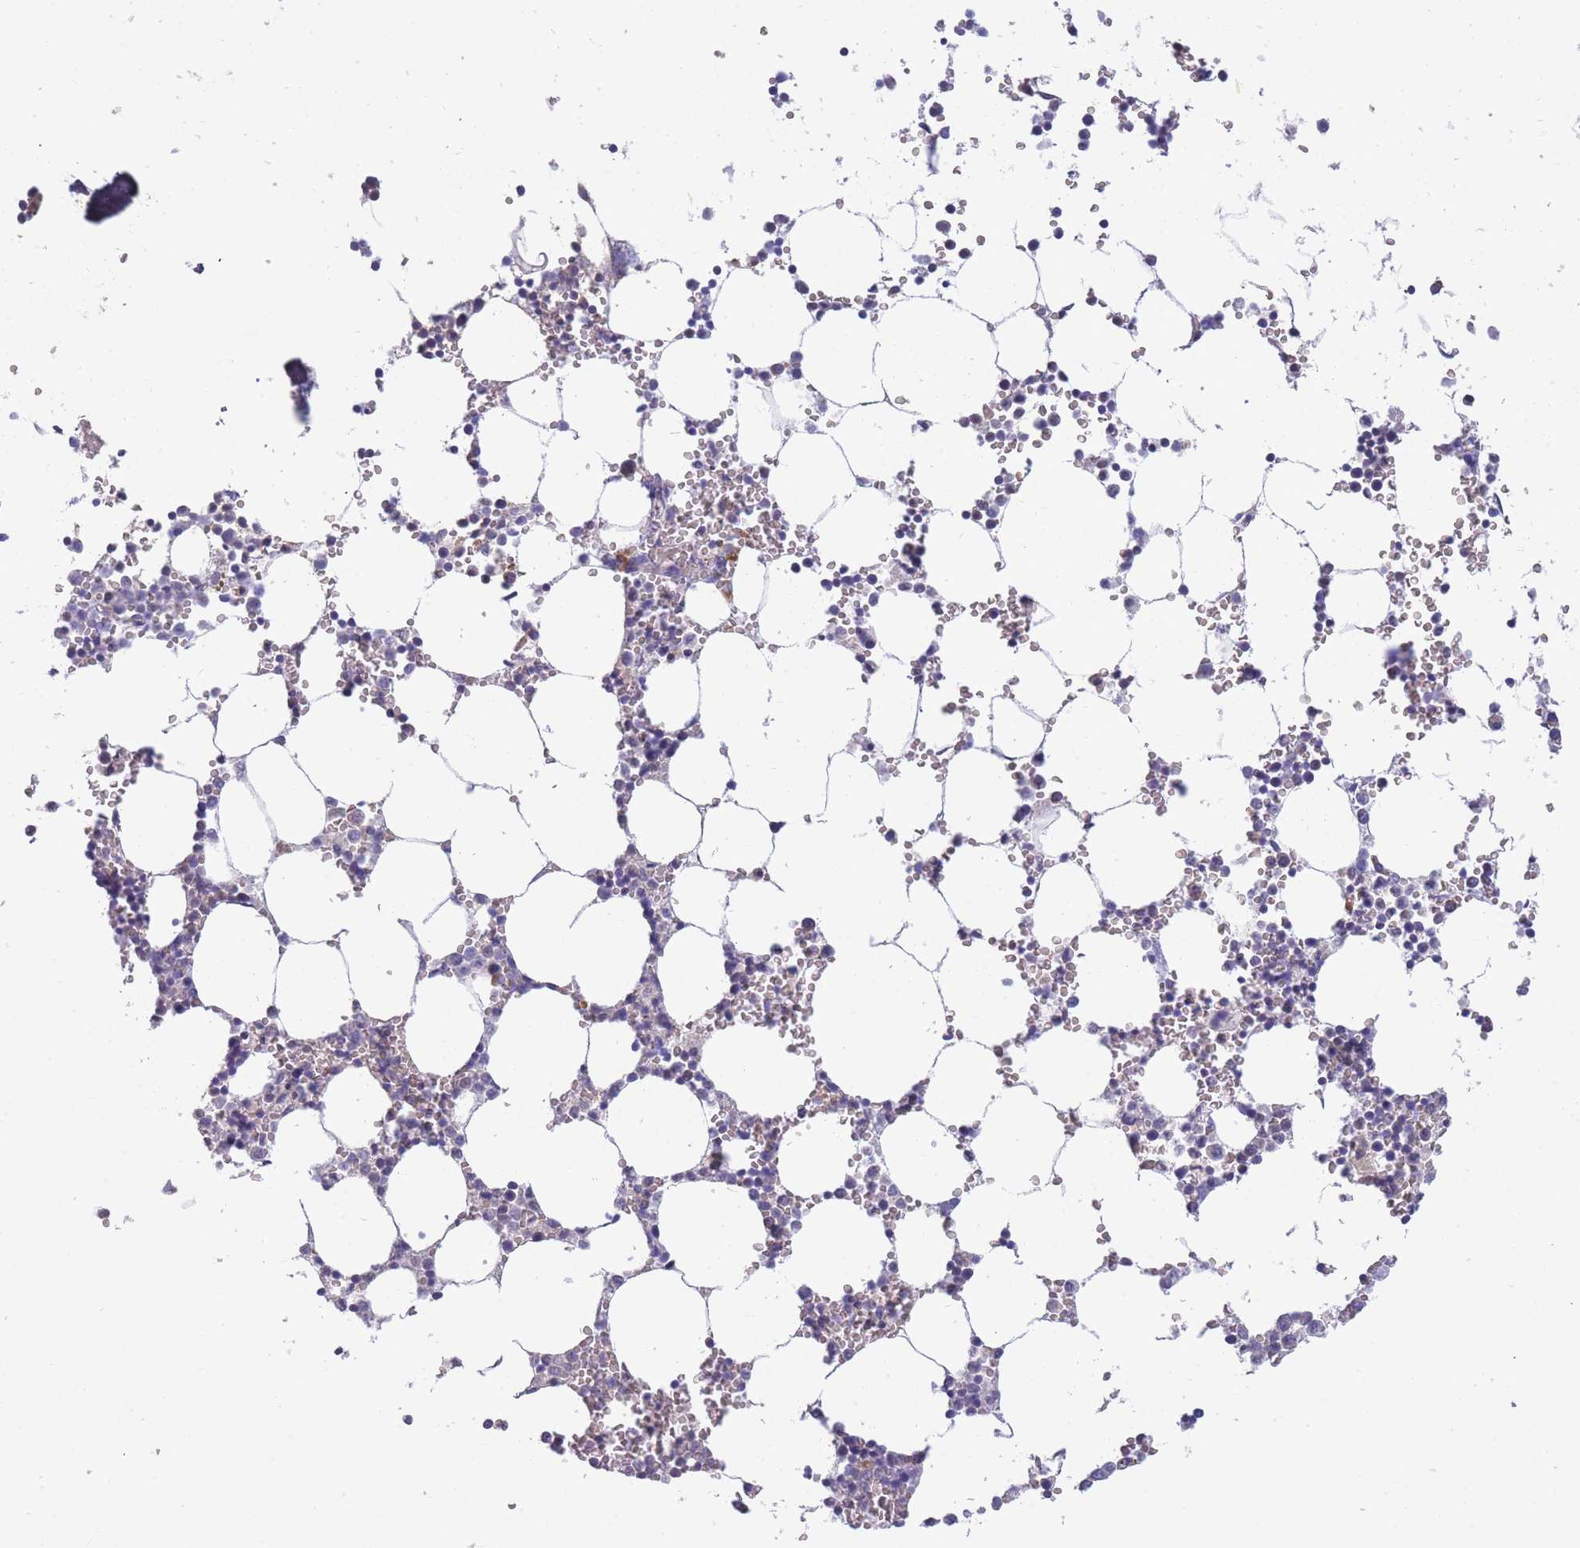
{"staining": {"intensity": "weak", "quantity": "<25%", "location": "cytoplasmic/membranous"}, "tissue": "bone marrow", "cell_type": "Hematopoietic cells", "image_type": "normal", "snomed": [{"axis": "morphology", "description": "Normal tissue, NOS"}, {"axis": "topography", "description": "Bone marrow"}], "caption": "This is an IHC micrograph of normal bone marrow. There is no expression in hematopoietic cells.", "gene": "NDUFAF6", "patient": {"sex": "female", "age": 64}}